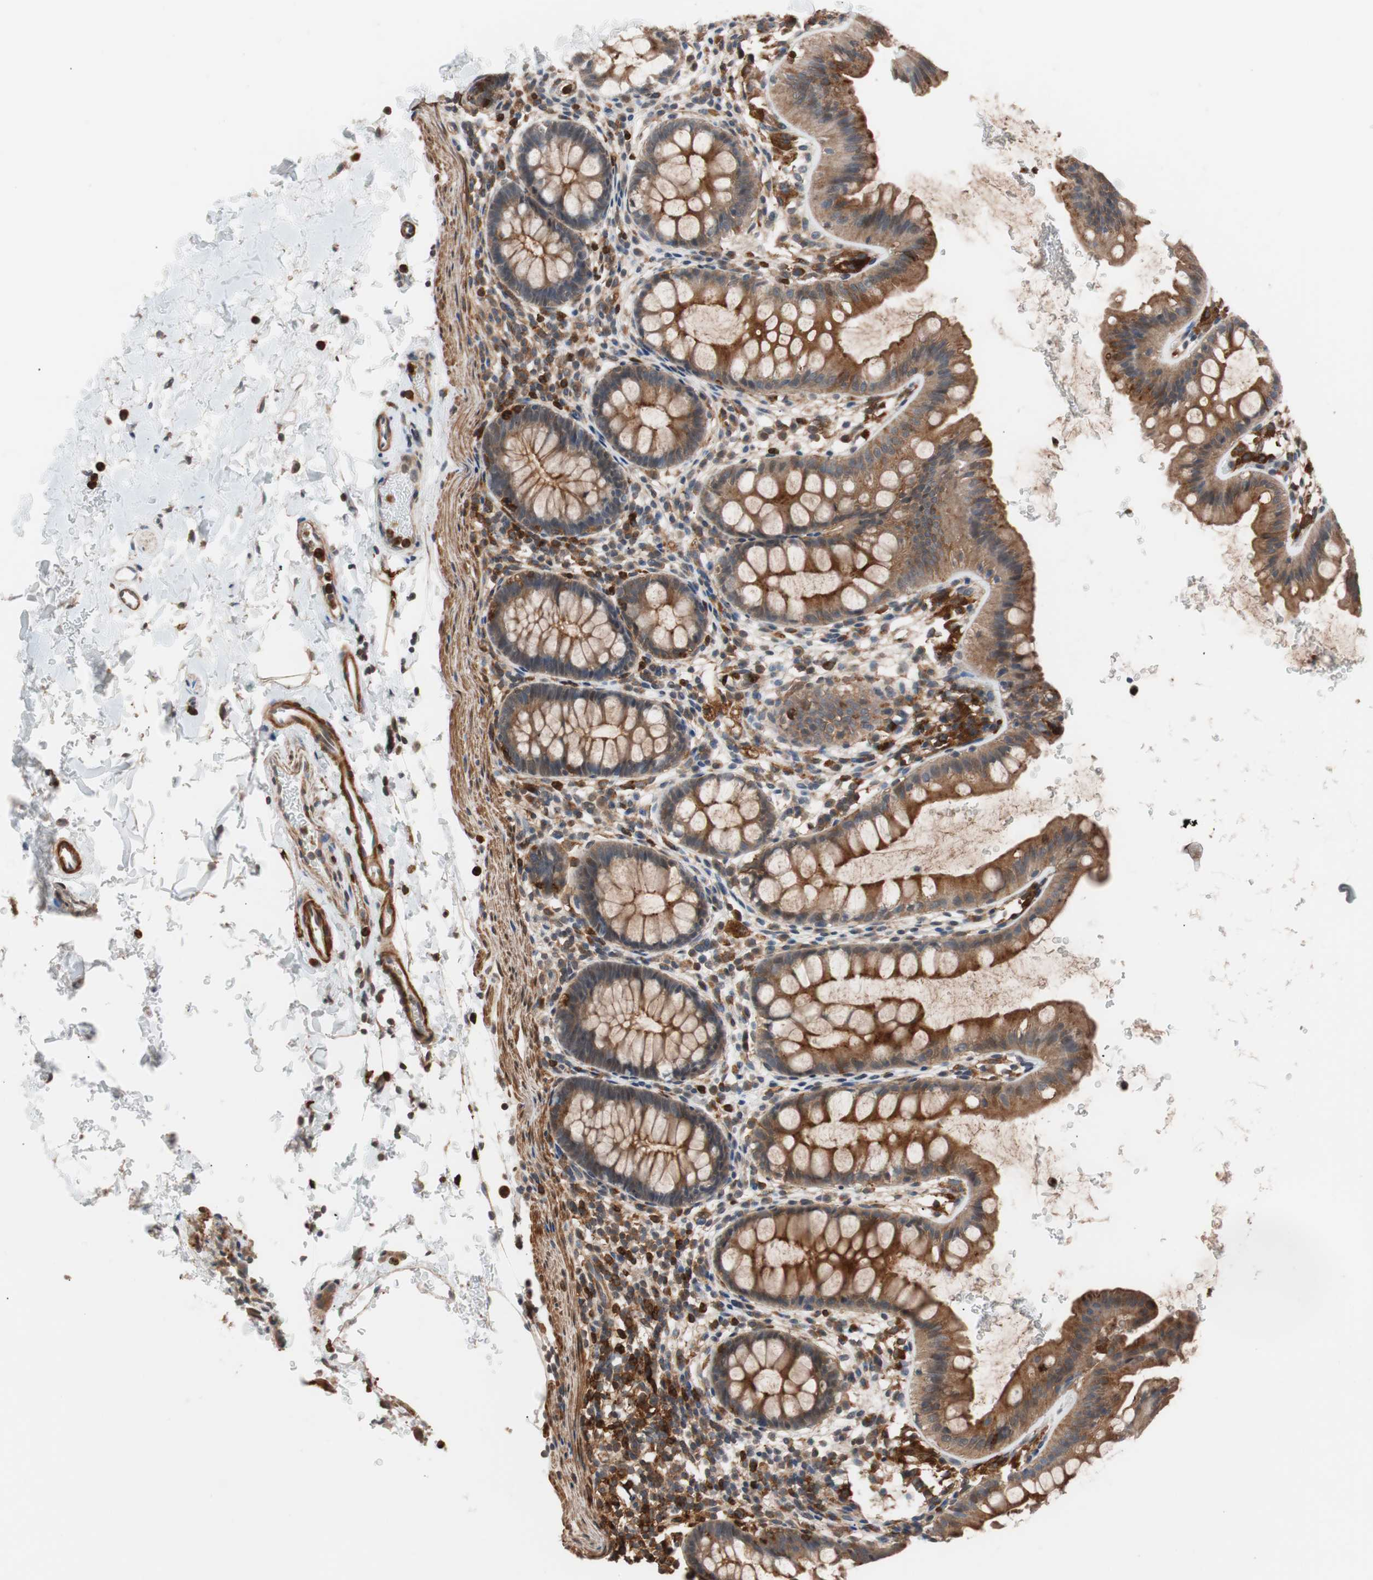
{"staining": {"intensity": "moderate", "quantity": ">75%", "location": "cytoplasmic/membranous"}, "tissue": "rectum", "cell_type": "Glandular cells", "image_type": "normal", "snomed": [{"axis": "morphology", "description": "Normal tissue, NOS"}, {"axis": "topography", "description": "Rectum"}], "caption": "Glandular cells exhibit medium levels of moderate cytoplasmic/membranous expression in approximately >75% of cells in benign human rectum.", "gene": "LITAF", "patient": {"sex": "female", "age": 24}}